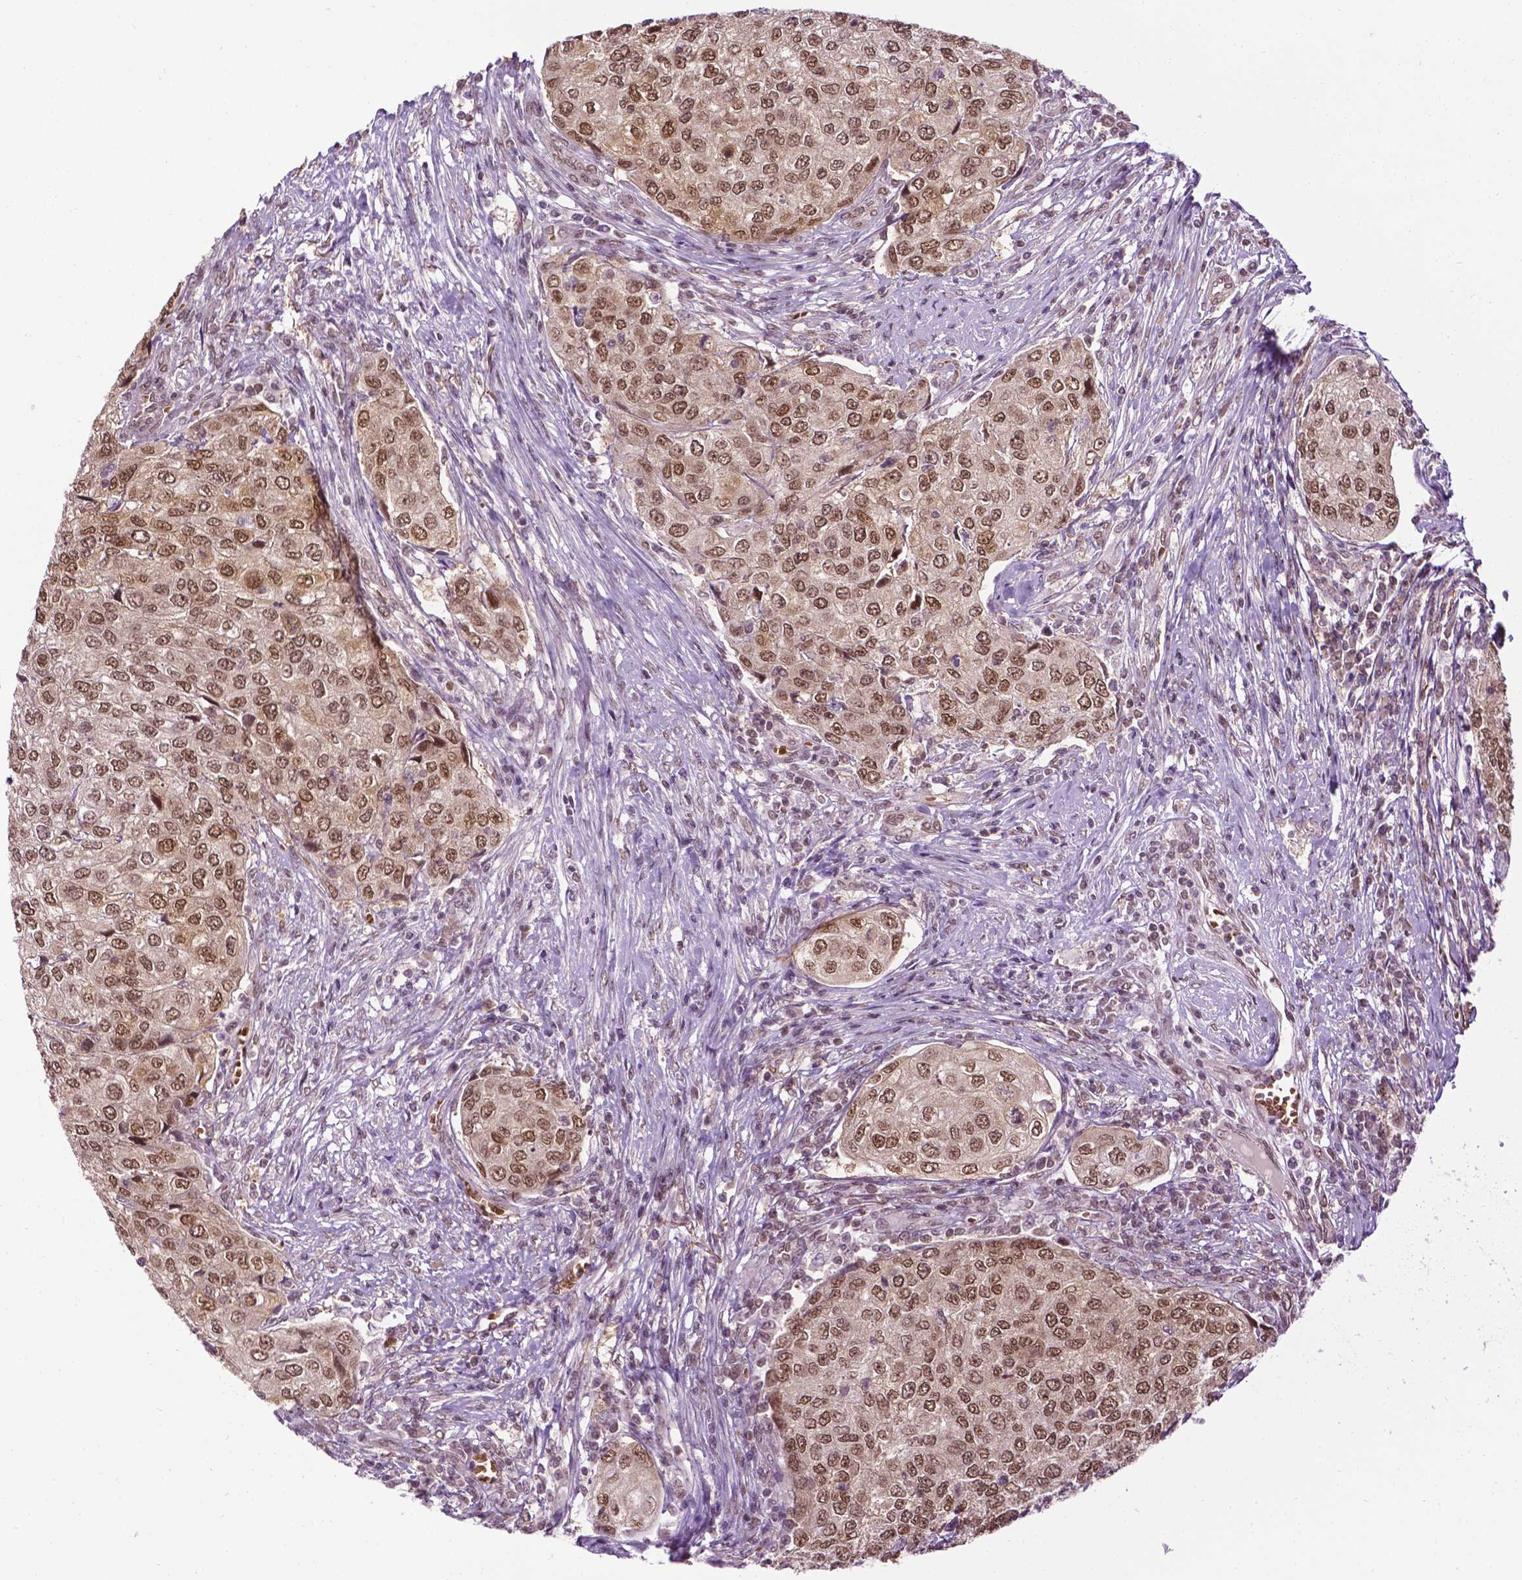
{"staining": {"intensity": "moderate", "quantity": ">75%", "location": "nuclear"}, "tissue": "urothelial cancer", "cell_type": "Tumor cells", "image_type": "cancer", "snomed": [{"axis": "morphology", "description": "Urothelial carcinoma, High grade"}, {"axis": "topography", "description": "Urinary bladder"}], "caption": "Immunohistochemistry micrograph of human urothelial cancer stained for a protein (brown), which shows medium levels of moderate nuclear expression in about >75% of tumor cells.", "gene": "UBQLN4", "patient": {"sex": "female", "age": 78}}